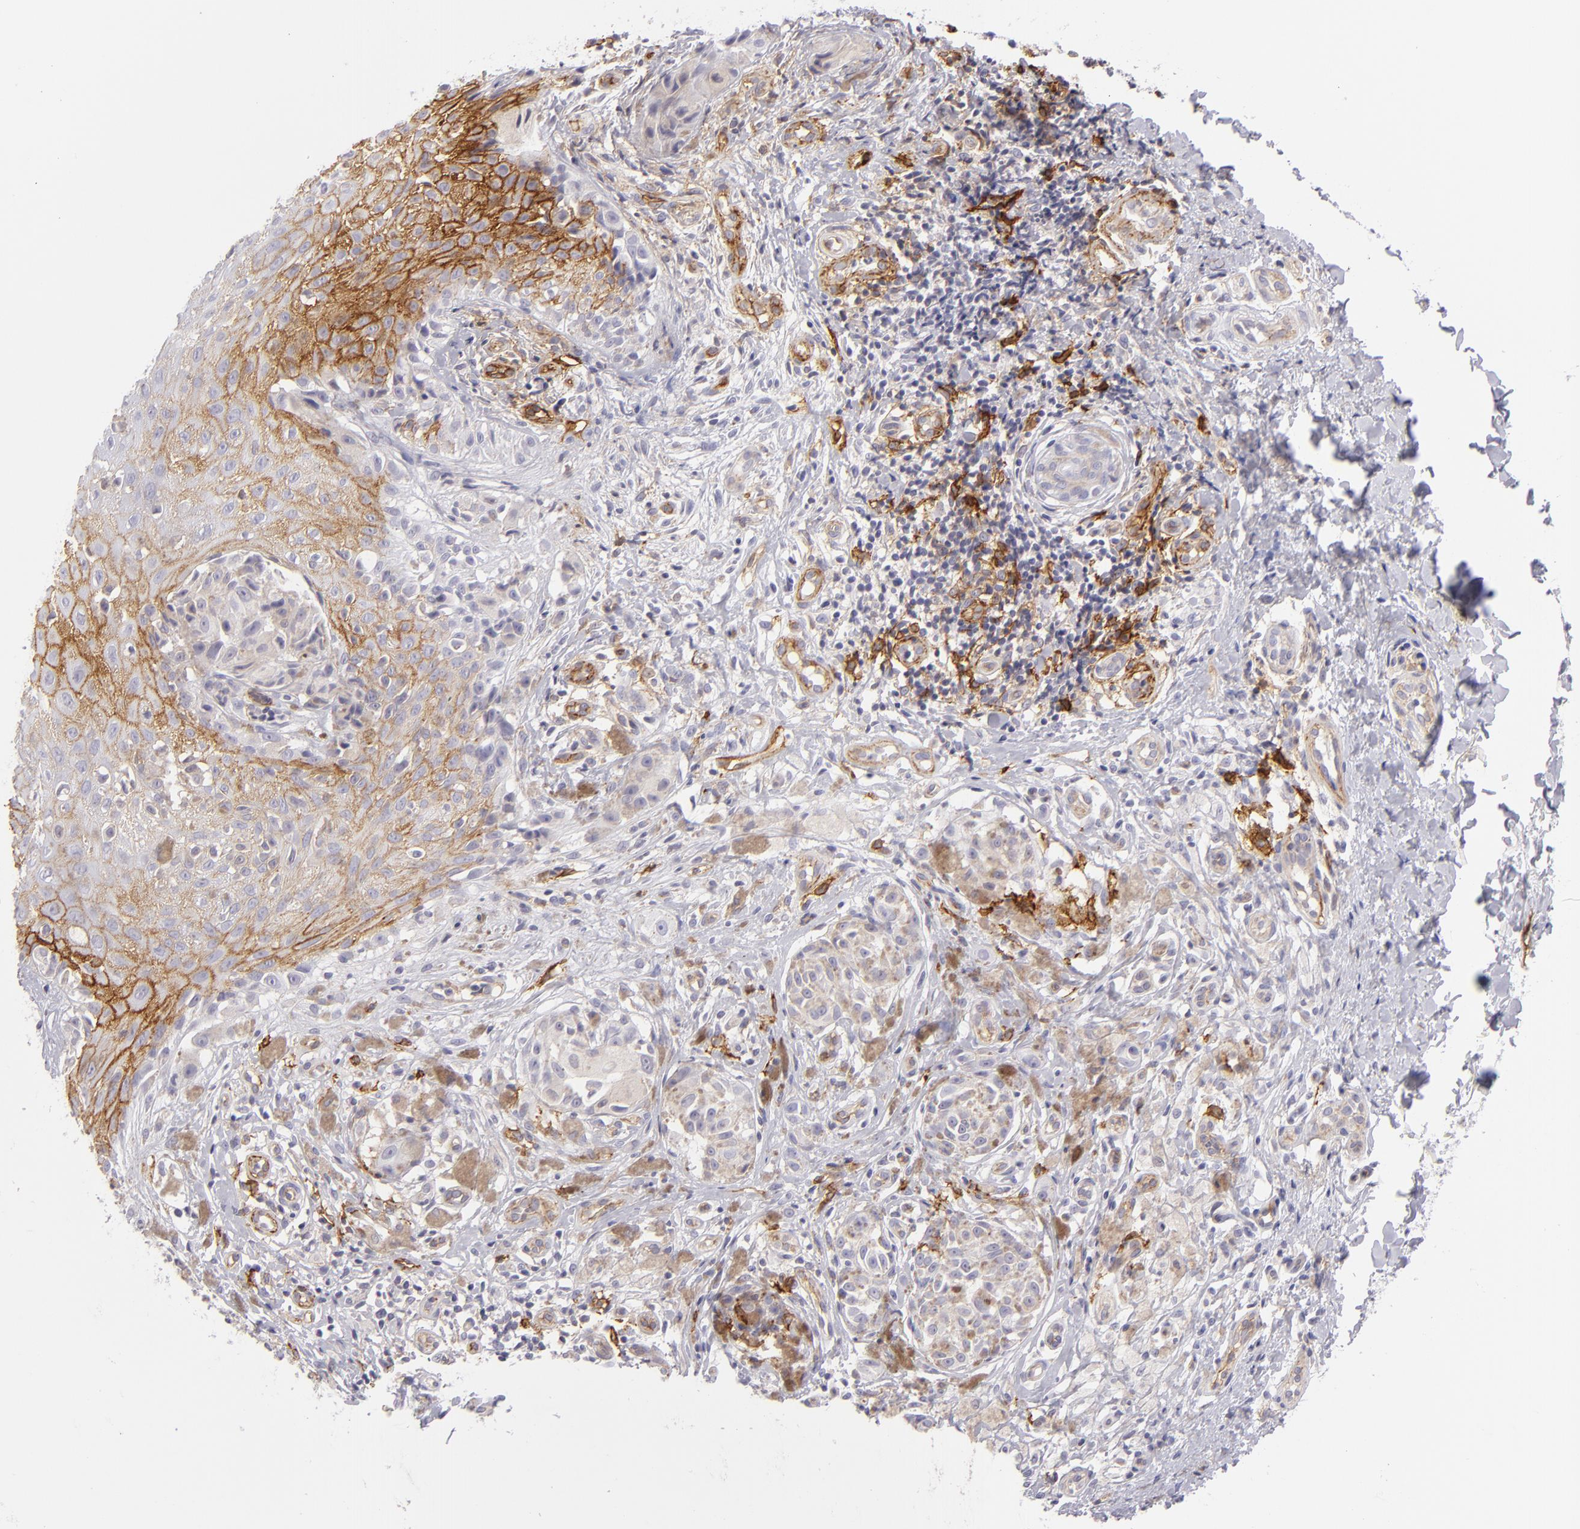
{"staining": {"intensity": "weak", "quantity": "<25%", "location": "cytoplasmic/membranous"}, "tissue": "melanoma", "cell_type": "Tumor cells", "image_type": "cancer", "snomed": [{"axis": "morphology", "description": "Malignant melanoma, NOS"}, {"axis": "topography", "description": "Skin"}], "caption": "Micrograph shows no significant protein staining in tumor cells of malignant melanoma.", "gene": "THBD", "patient": {"sex": "male", "age": 67}}